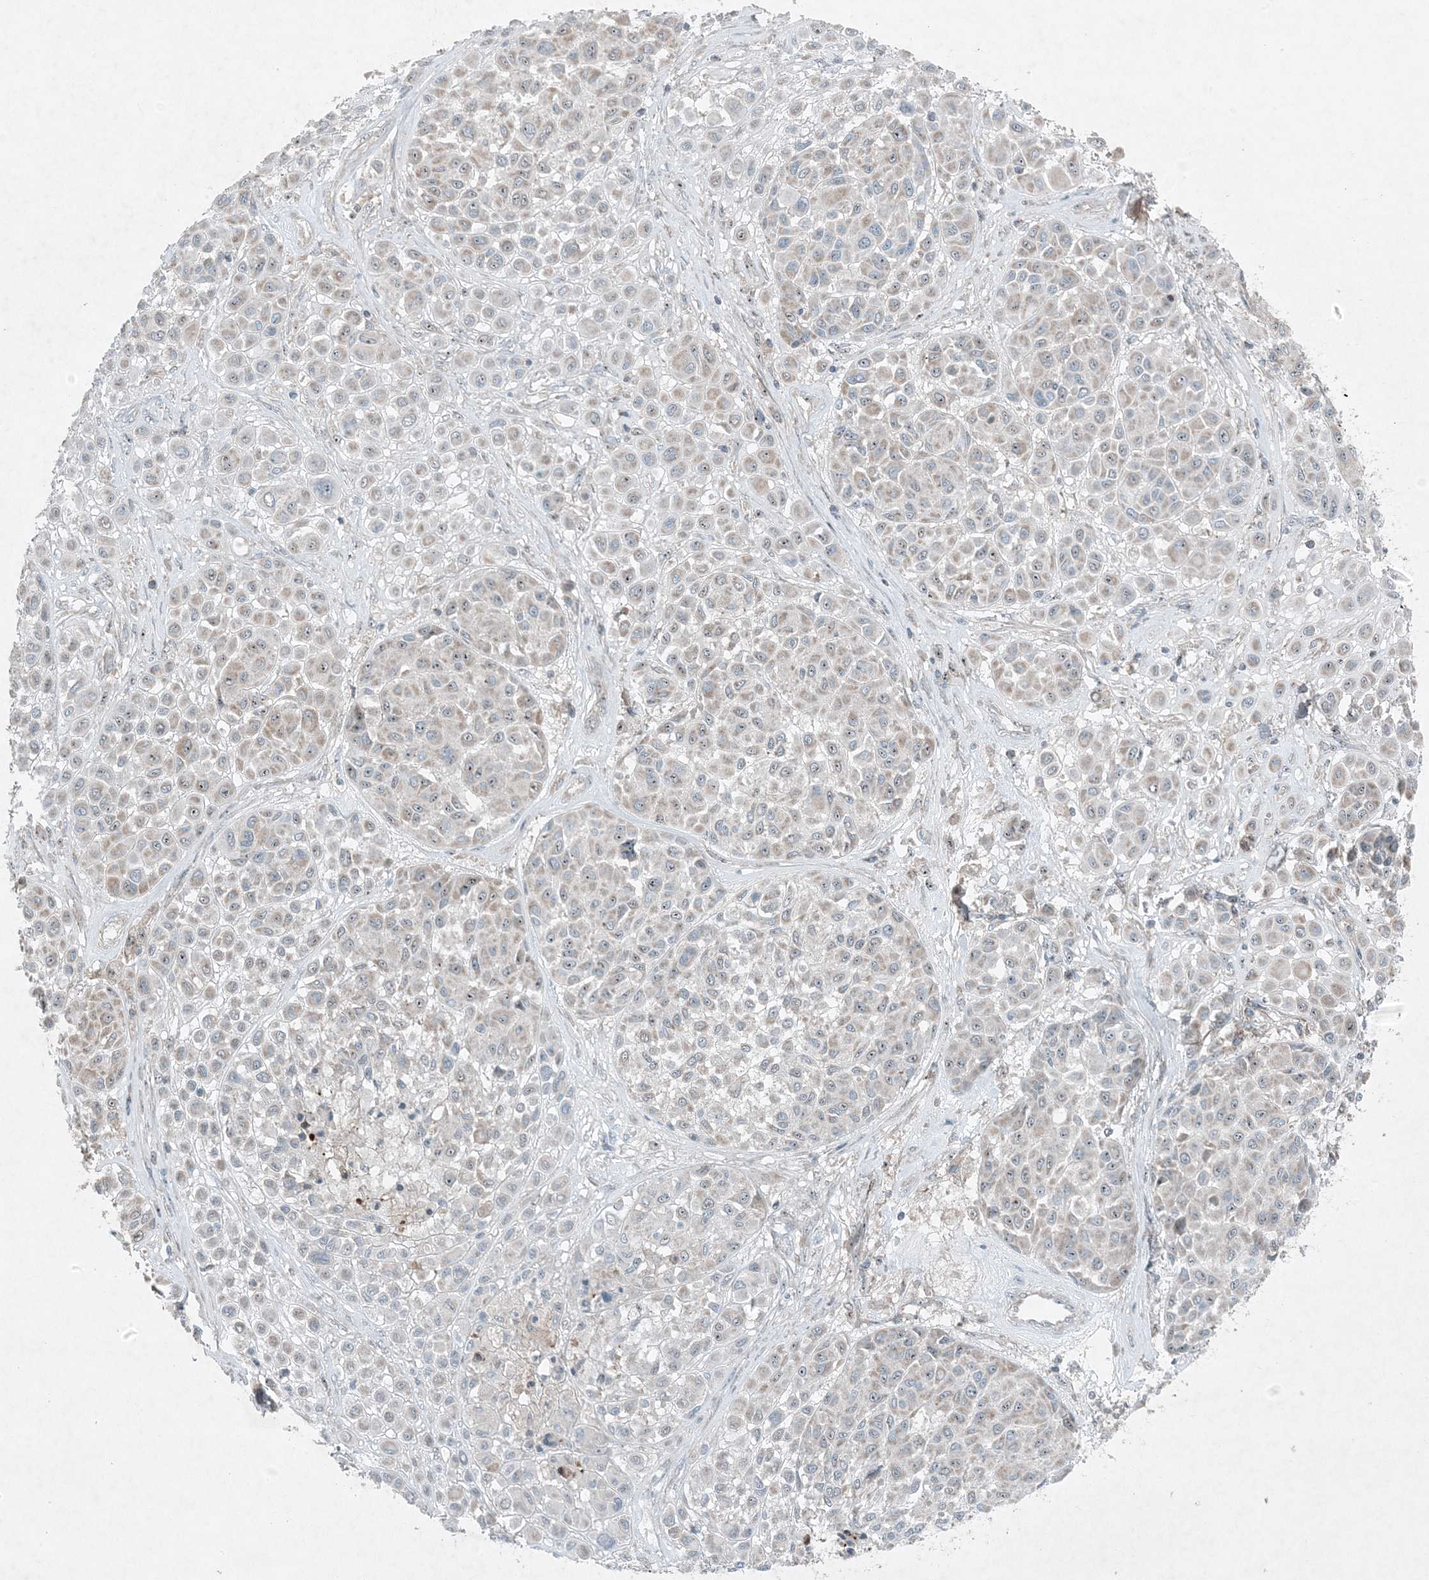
{"staining": {"intensity": "weak", "quantity": "<25%", "location": "nuclear"}, "tissue": "melanoma", "cell_type": "Tumor cells", "image_type": "cancer", "snomed": [{"axis": "morphology", "description": "Malignant melanoma, Metastatic site"}, {"axis": "topography", "description": "Soft tissue"}], "caption": "High magnification brightfield microscopy of malignant melanoma (metastatic site) stained with DAB (3,3'-diaminobenzidine) (brown) and counterstained with hematoxylin (blue): tumor cells show no significant staining.", "gene": "MITD1", "patient": {"sex": "male", "age": 41}}